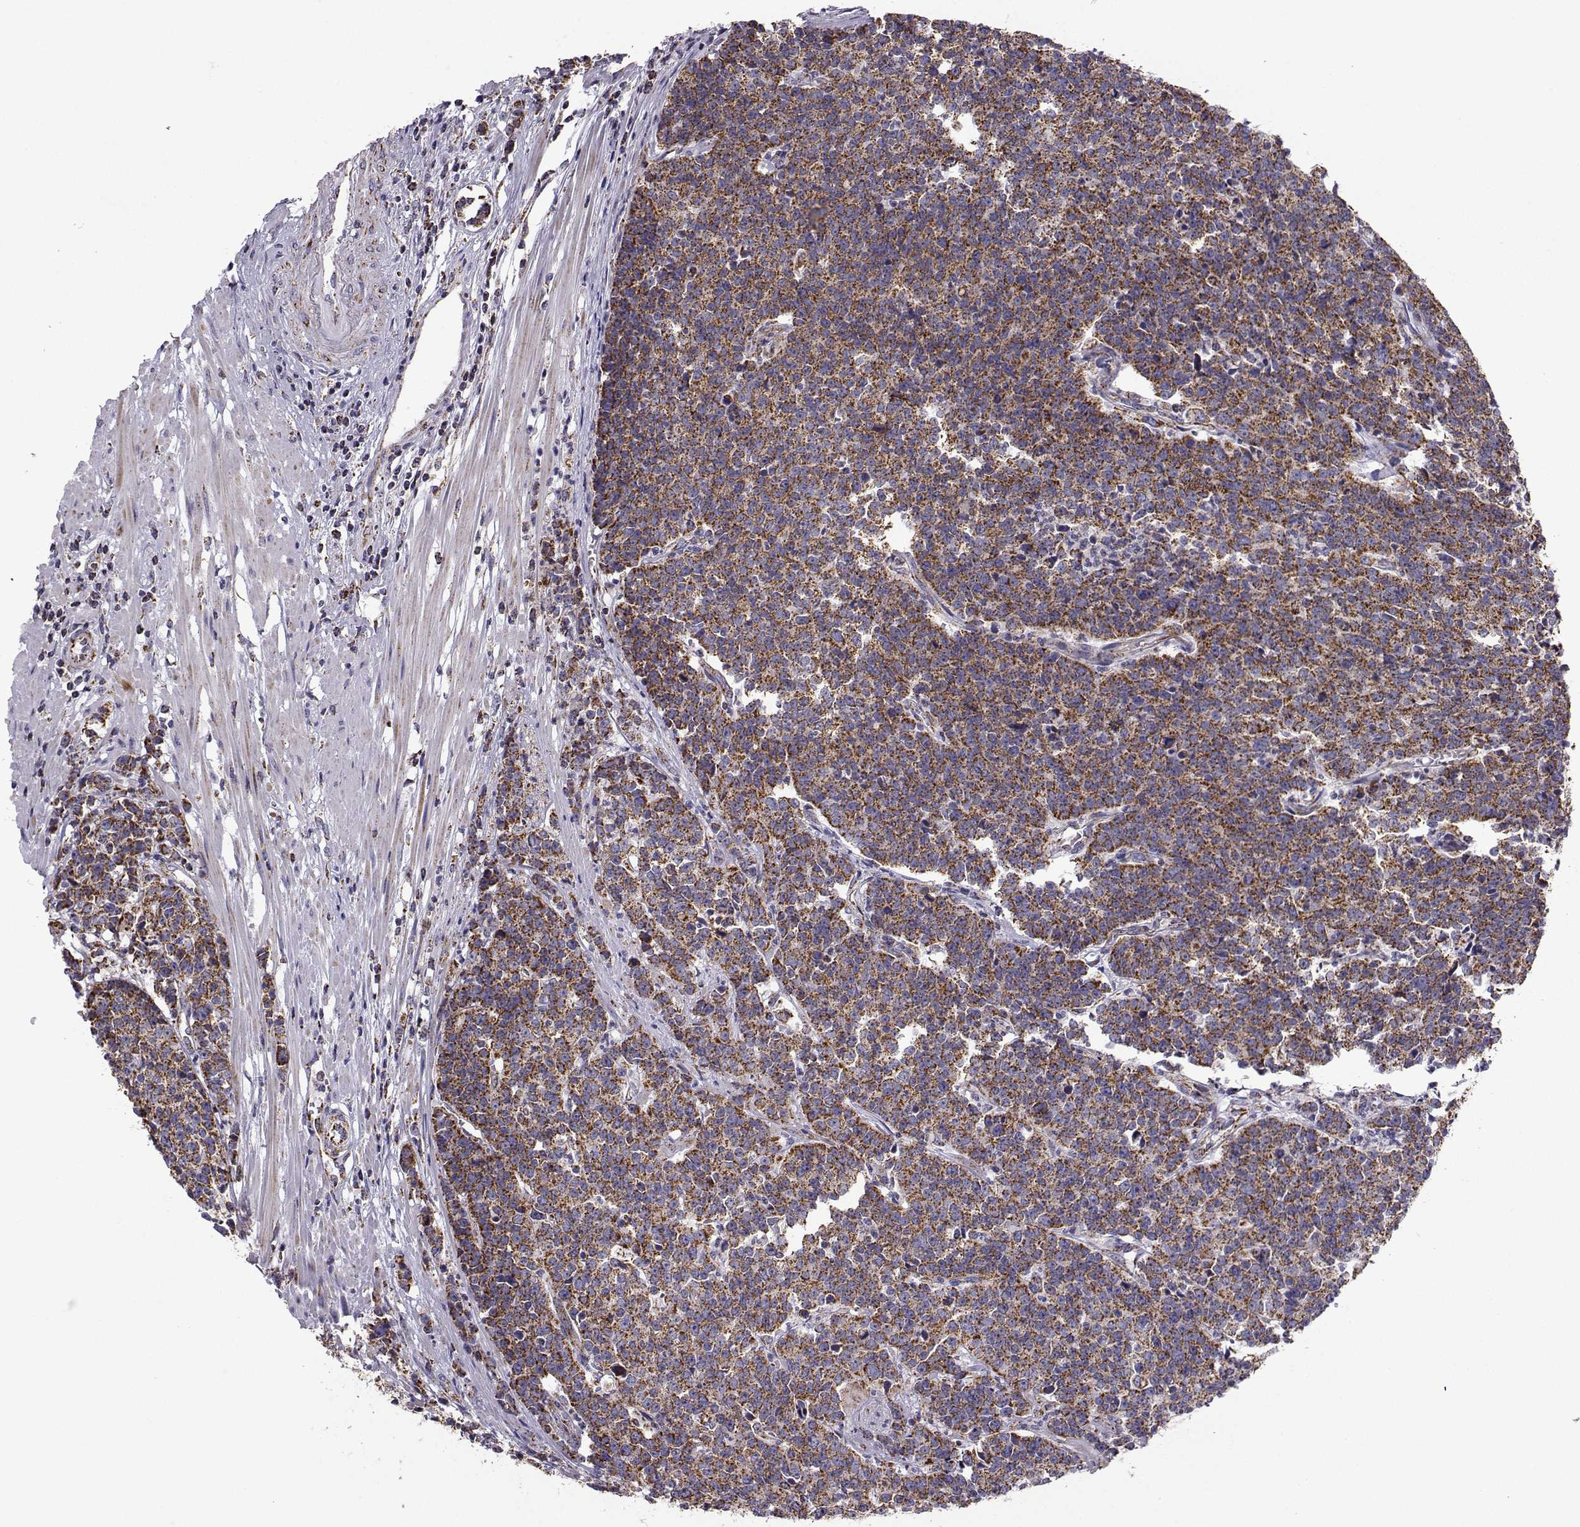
{"staining": {"intensity": "strong", "quantity": ">75%", "location": "cytoplasmic/membranous"}, "tissue": "prostate cancer", "cell_type": "Tumor cells", "image_type": "cancer", "snomed": [{"axis": "morphology", "description": "Adenocarcinoma, NOS"}, {"axis": "topography", "description": "Prostate"}], "caption": "High-magnification brightfield microscopy of prostate cancer stained with DAB (3,3'-diaminobenzidine) (brown) and counterstained with hematoxylin (blue). tumor cells exhibit strong cytoplasmic/membranous expression is seen in about>75% of cells.", "gene": "NECAB3", "patient": {"sex": "male", "age": 67}}